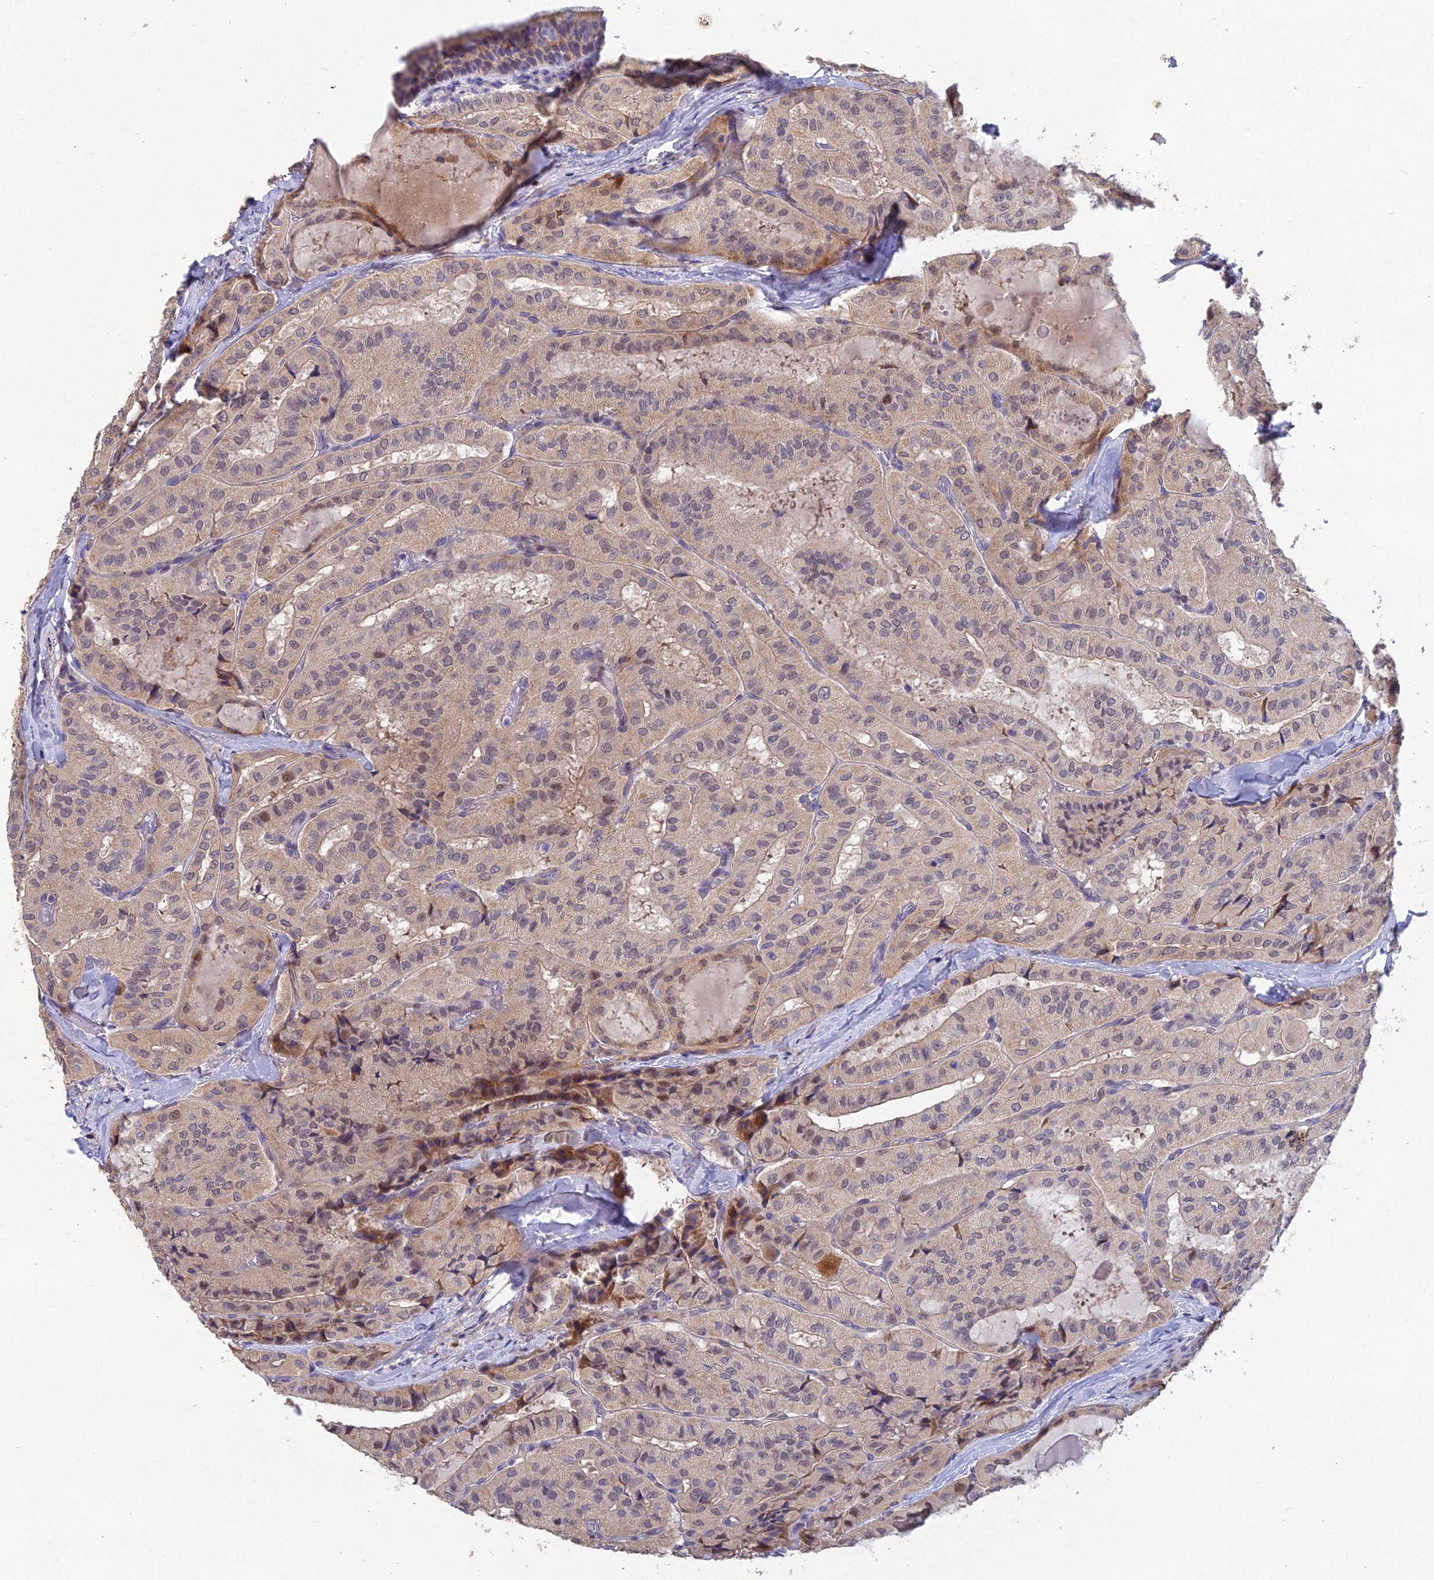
{"staining": {"intensity": "moderate", "quantity": "<25%", "location": "cytoplasmic/membranous,nuclear"}, "tissue": "thyroid cancer", "cell_type": "Tumor cells", "image_type": "cancer", "snomed": [{"axis": "morphology", "description": "Normal tissue, NOS"}, {"axis": "morphology", "description": "Papillary adenocarcinoma, NOS"}, {"axis": "topography", "description": "Thyroid gland"}], "caption": "Immunohistochemical staining of human thyroid cancer (papillary adenocarcinoma) exhibits low levels of moderate cytoplasmic/membranous and nuclear protein positivity in approximately <25% of tumor cells.", "gene": "NSMCE1", "patient": {"sex": "female", "age": 59}}